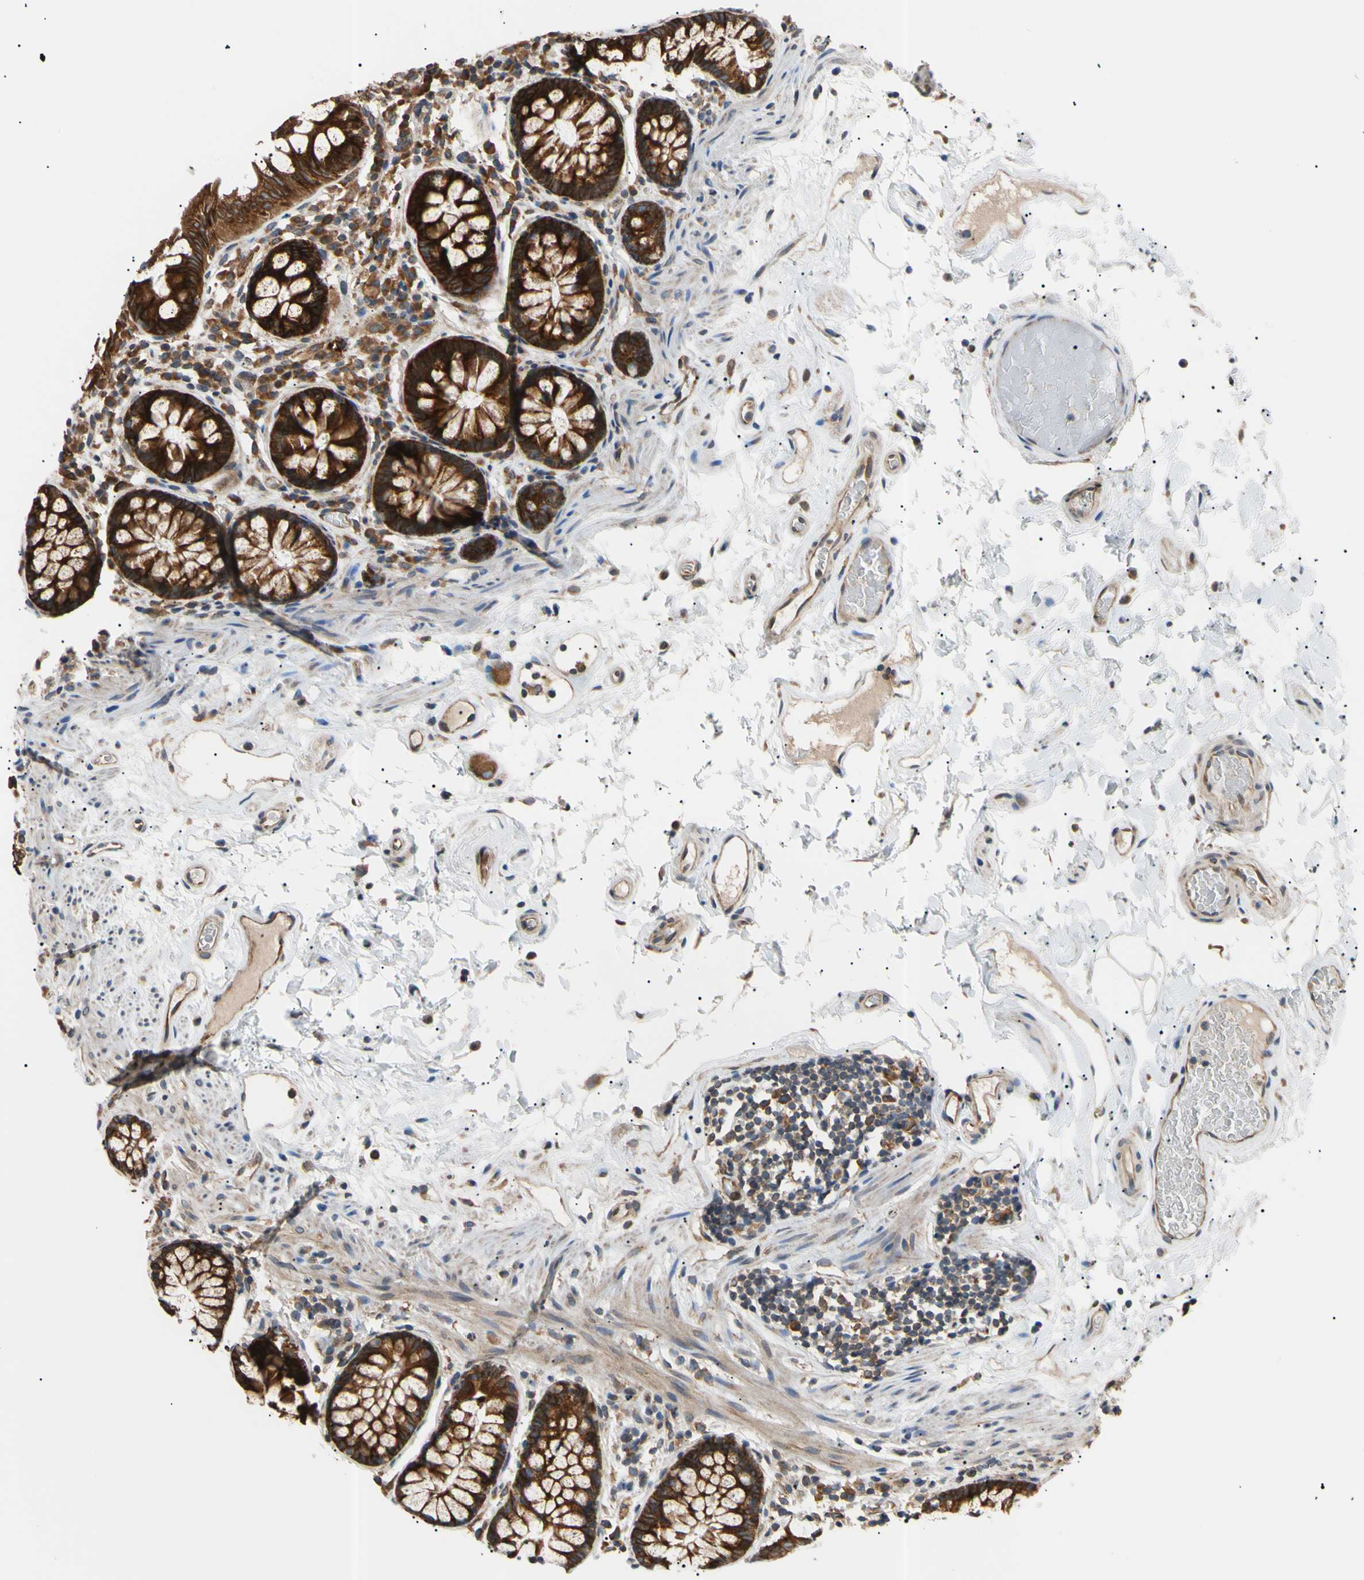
{"staining": {"intensity": "weak", "quantity": ">75%", "location": "cytoplasmic/membranous"}, "tissue": "colon", "cell_type": "Endothelial cells", "image_type": "normal", "snomed": [{"axis": "morphology", "description": "Normal tissue, NOS"}, {"axis": "topography", "description": "Colon"}], "caption": "Protein staining of normal colon shows weak cytoplasmic/membranous staining in about >75% of endothelial cells.", "gene": "VAPA", "patient": {"sex": "female", "age": 80}}